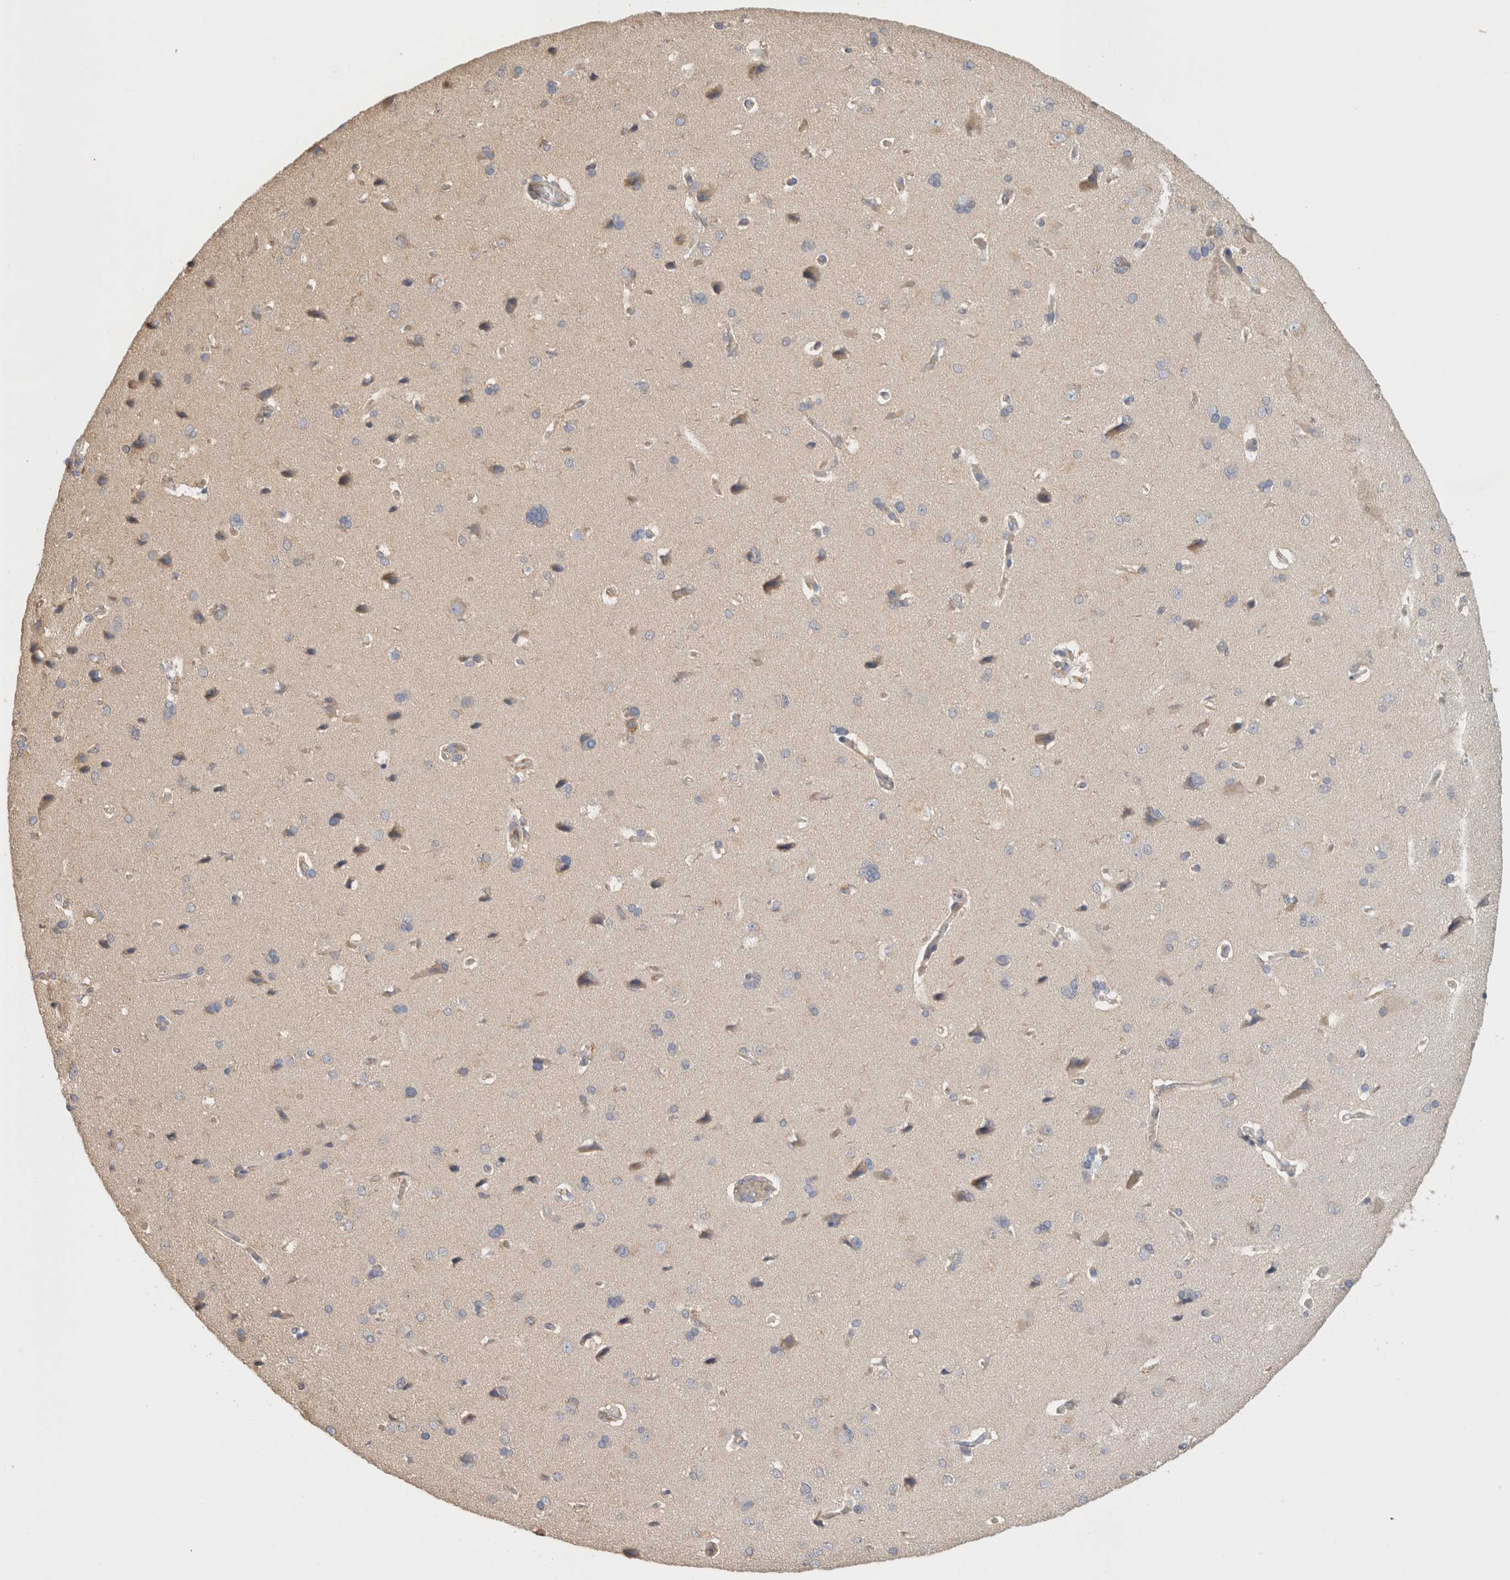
{"staining": {"intensity": "moderate", "quantity": "25%-75%", "location": "cytoplasmic/membranous"}, "tissue": "cerebral cortex", "cell_type": "Endothelial cells", "image_type": "normal", "snomed": [{"axis": "morphology", "description": "Normal tissue, NOS"}, {"axis": "topography", "description": "Cerebral cortex"}], "caption": "Approximately 25%-75% of endothelial cells in normal human cerebral cortex demonstrate moderate cytoplasmic/membranous protein positivity as visualized by brown immunohistochemical staining.", "gene": "CFAP418", "patient": {"sex": "male", "age": 62}}